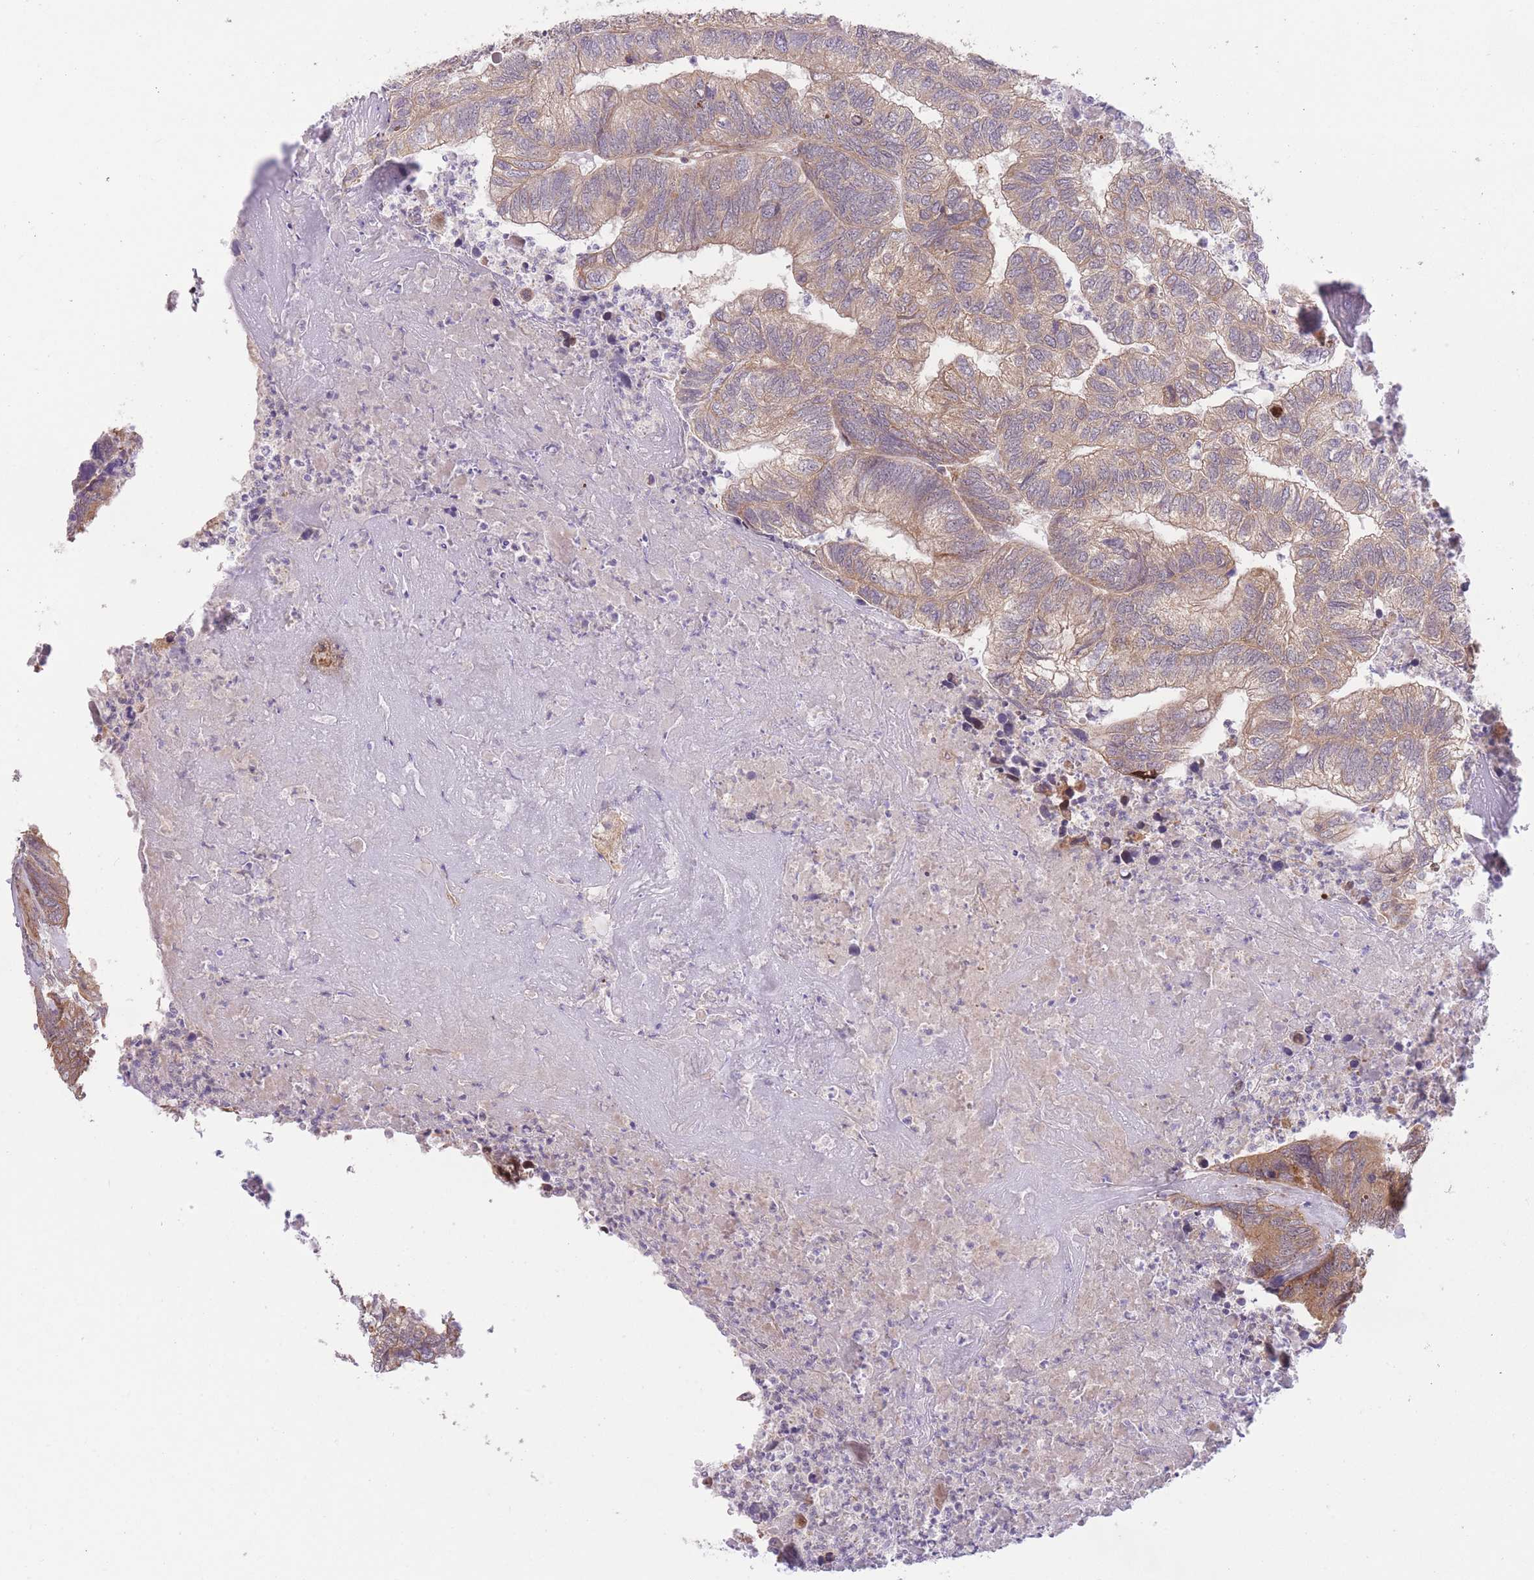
{"staining": {"intensity": "moderate", "quantity": ">75%", "location": "cytoplasmic/membranous"}, "tissue": "colorectal cancer", "cell_type": "Tumor cells", "image_type": "cancer", "snomed": [{"axis": "morphology", "description": "Adenocarcinoma, NOS"}, {"axis": "topography", "description": "Colon"}], "caption": "Adenocarcinoma (colorectal) was stained to show a protein in brown. There is medium levels of moderate cytoplasmic/membranous staining in approximately >75% of tumor cells. (Stains: DAB (3,3'-diaminobenzidine) in brown, nuclei in blue, Microscopy: brightfield microscopy at high magnification).", "gene": "BOLA2B", "patient": {"sex": "female", "age": 67}}